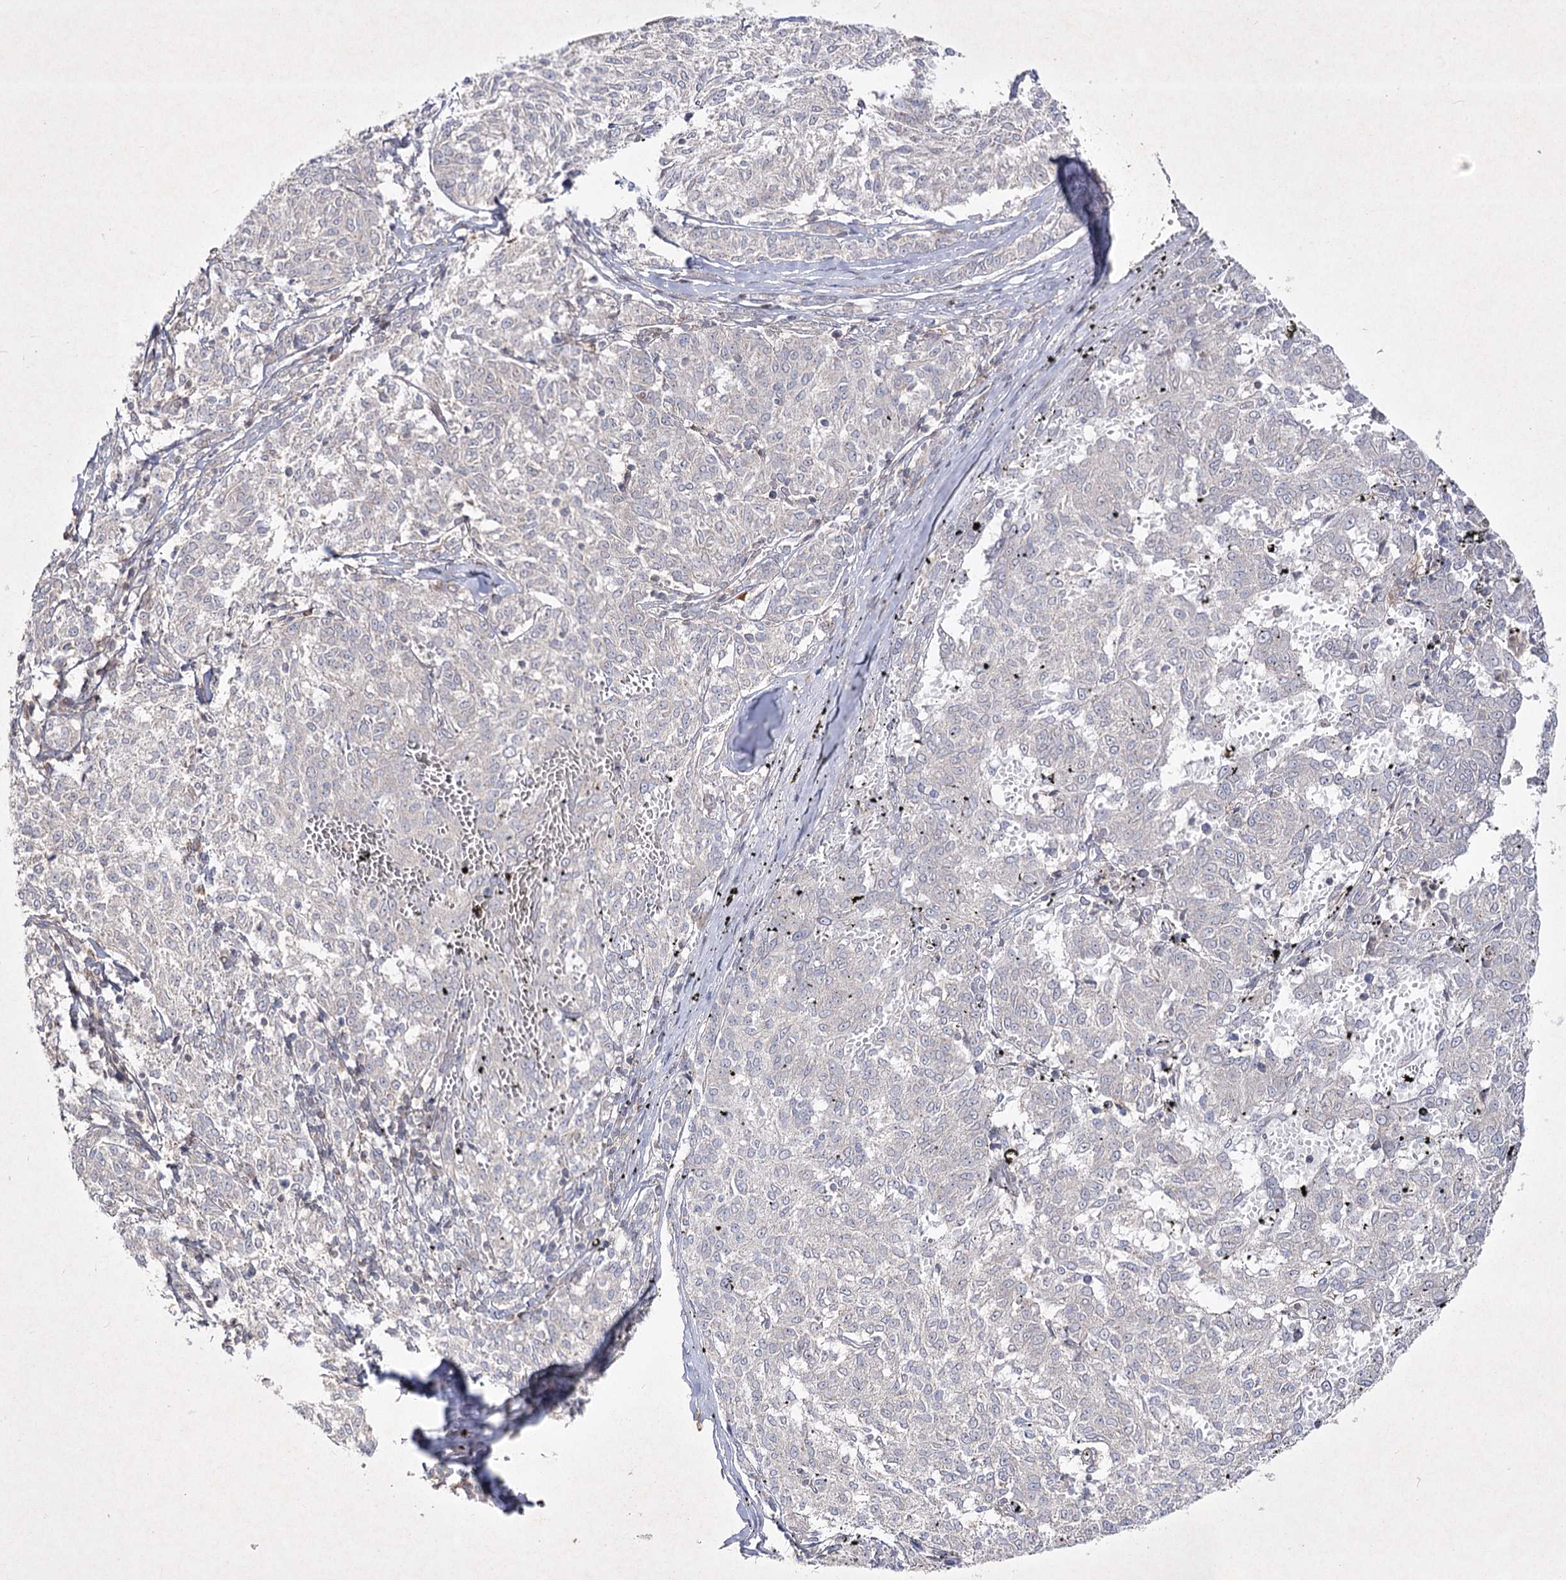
{"staining": {"intensity": "negative", "quantity": "none", "location": "none"}, "tissue": "melanoma", "cell_type": "Tumor cells", "image_type": "cancer", "snomed": [{"axis": "morphology", "description": "Malignant melanoma, NOS"}, {"axis": "topography", "description": "Skin"}], "caption": "Image shows no significant protein expression in tumor cells of malignant melanoma.", "gene": "CIB2", "patient": {"sex": "female", "age": 72}}